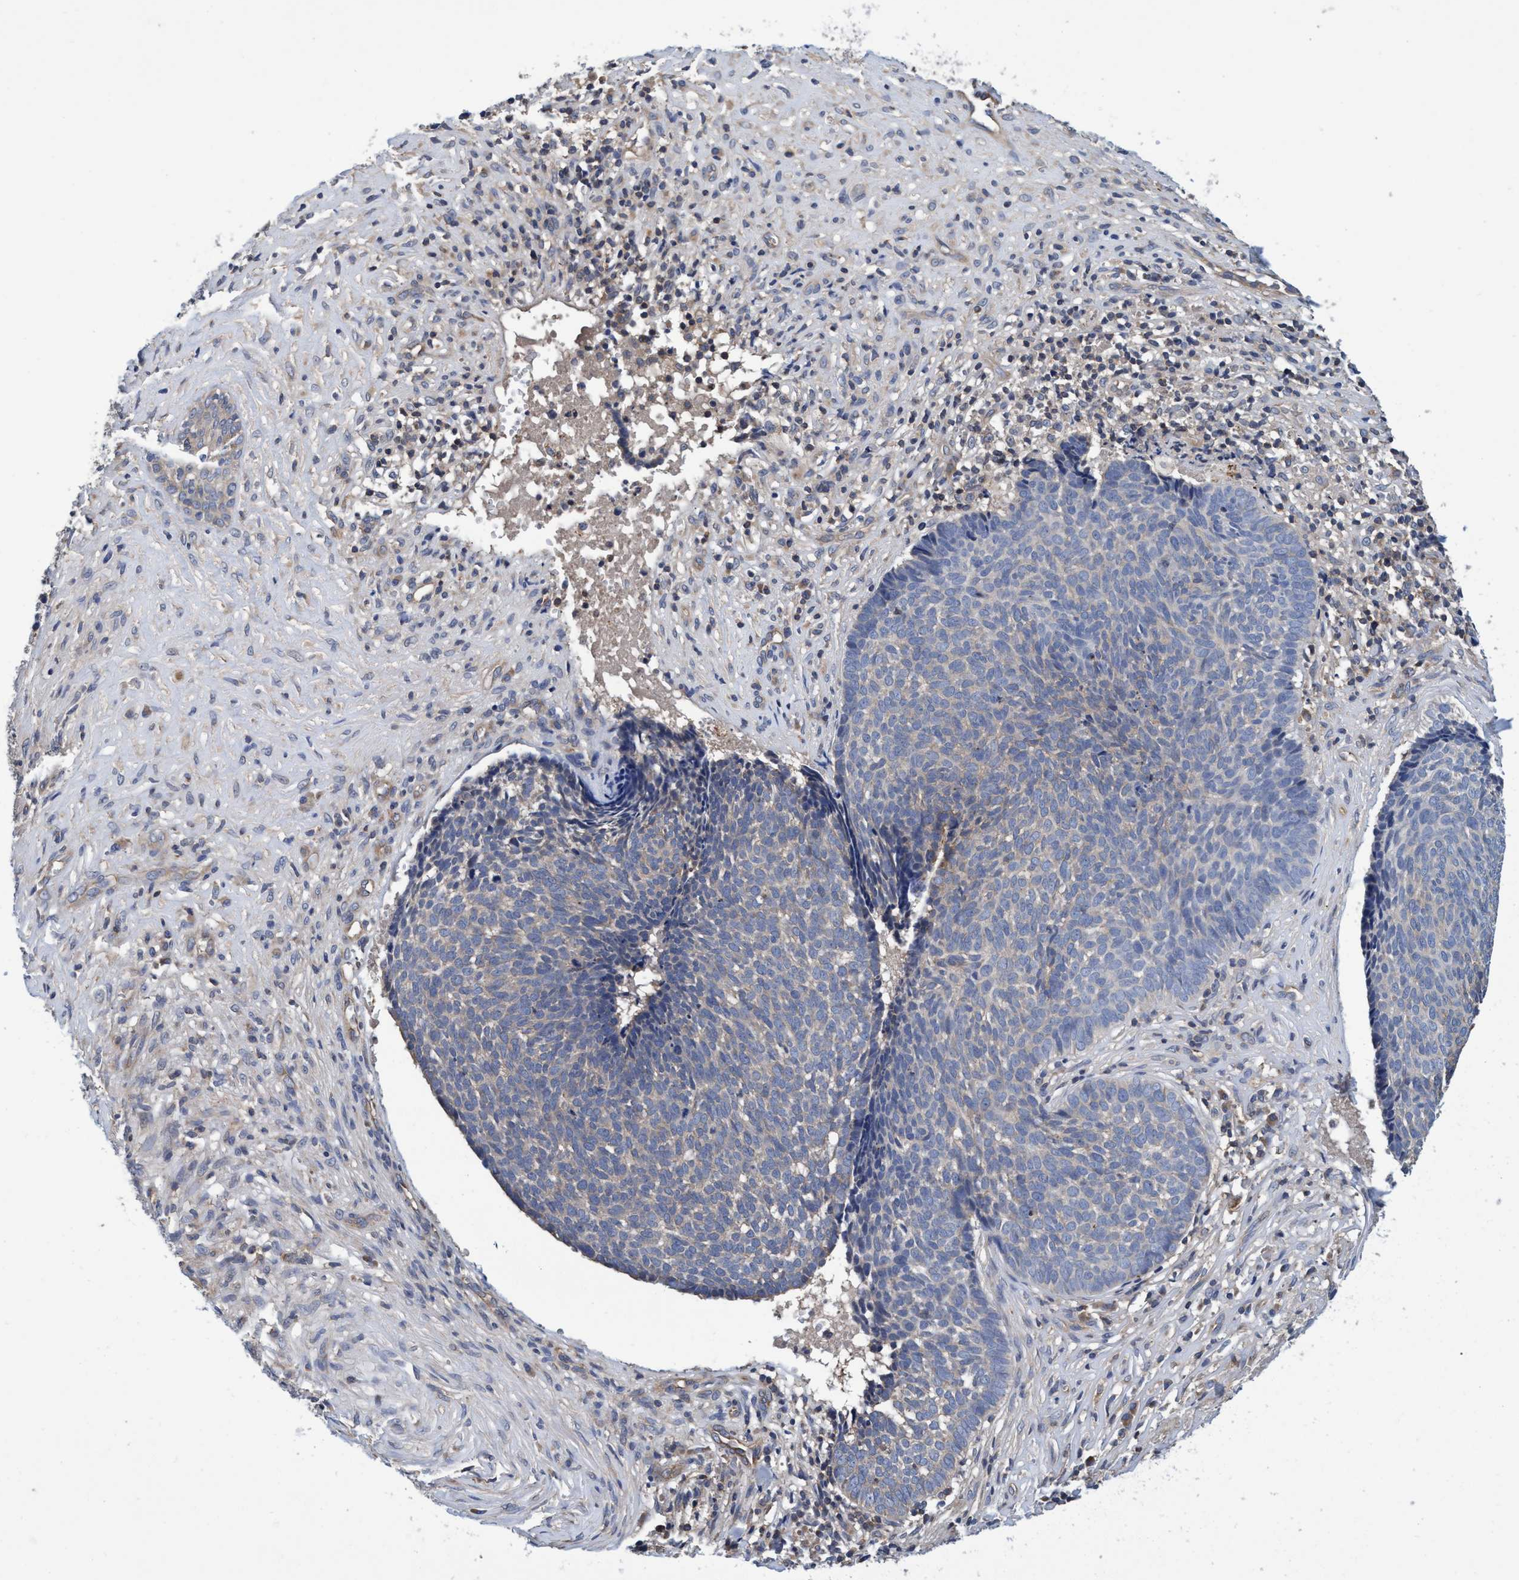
{"staining": {"intensity": "negative", "quantity": "none", "location": "none"}, "tissue": "skin cancer", "cell_type": "Tumor cells", "image_type": "cancer", "snomed": [{"axis": "morphology", "description": "Basal cell carcinoma"}, {"axis": "topography", "description": "Skin"}], "caption": "Basal cell carcinoma (skin) was stained to show a protein in brown. There is no significant staining in tumor cells. The staining was performed using DAB (3,3'-diaminobenzidine) to visualize the protein expression in brown, while the nuclei were stained in blue with hematoxylin (Magnification: 20x).", "gene": "CALCOCO2", "patient": {"sex": "male", "age": 84}}